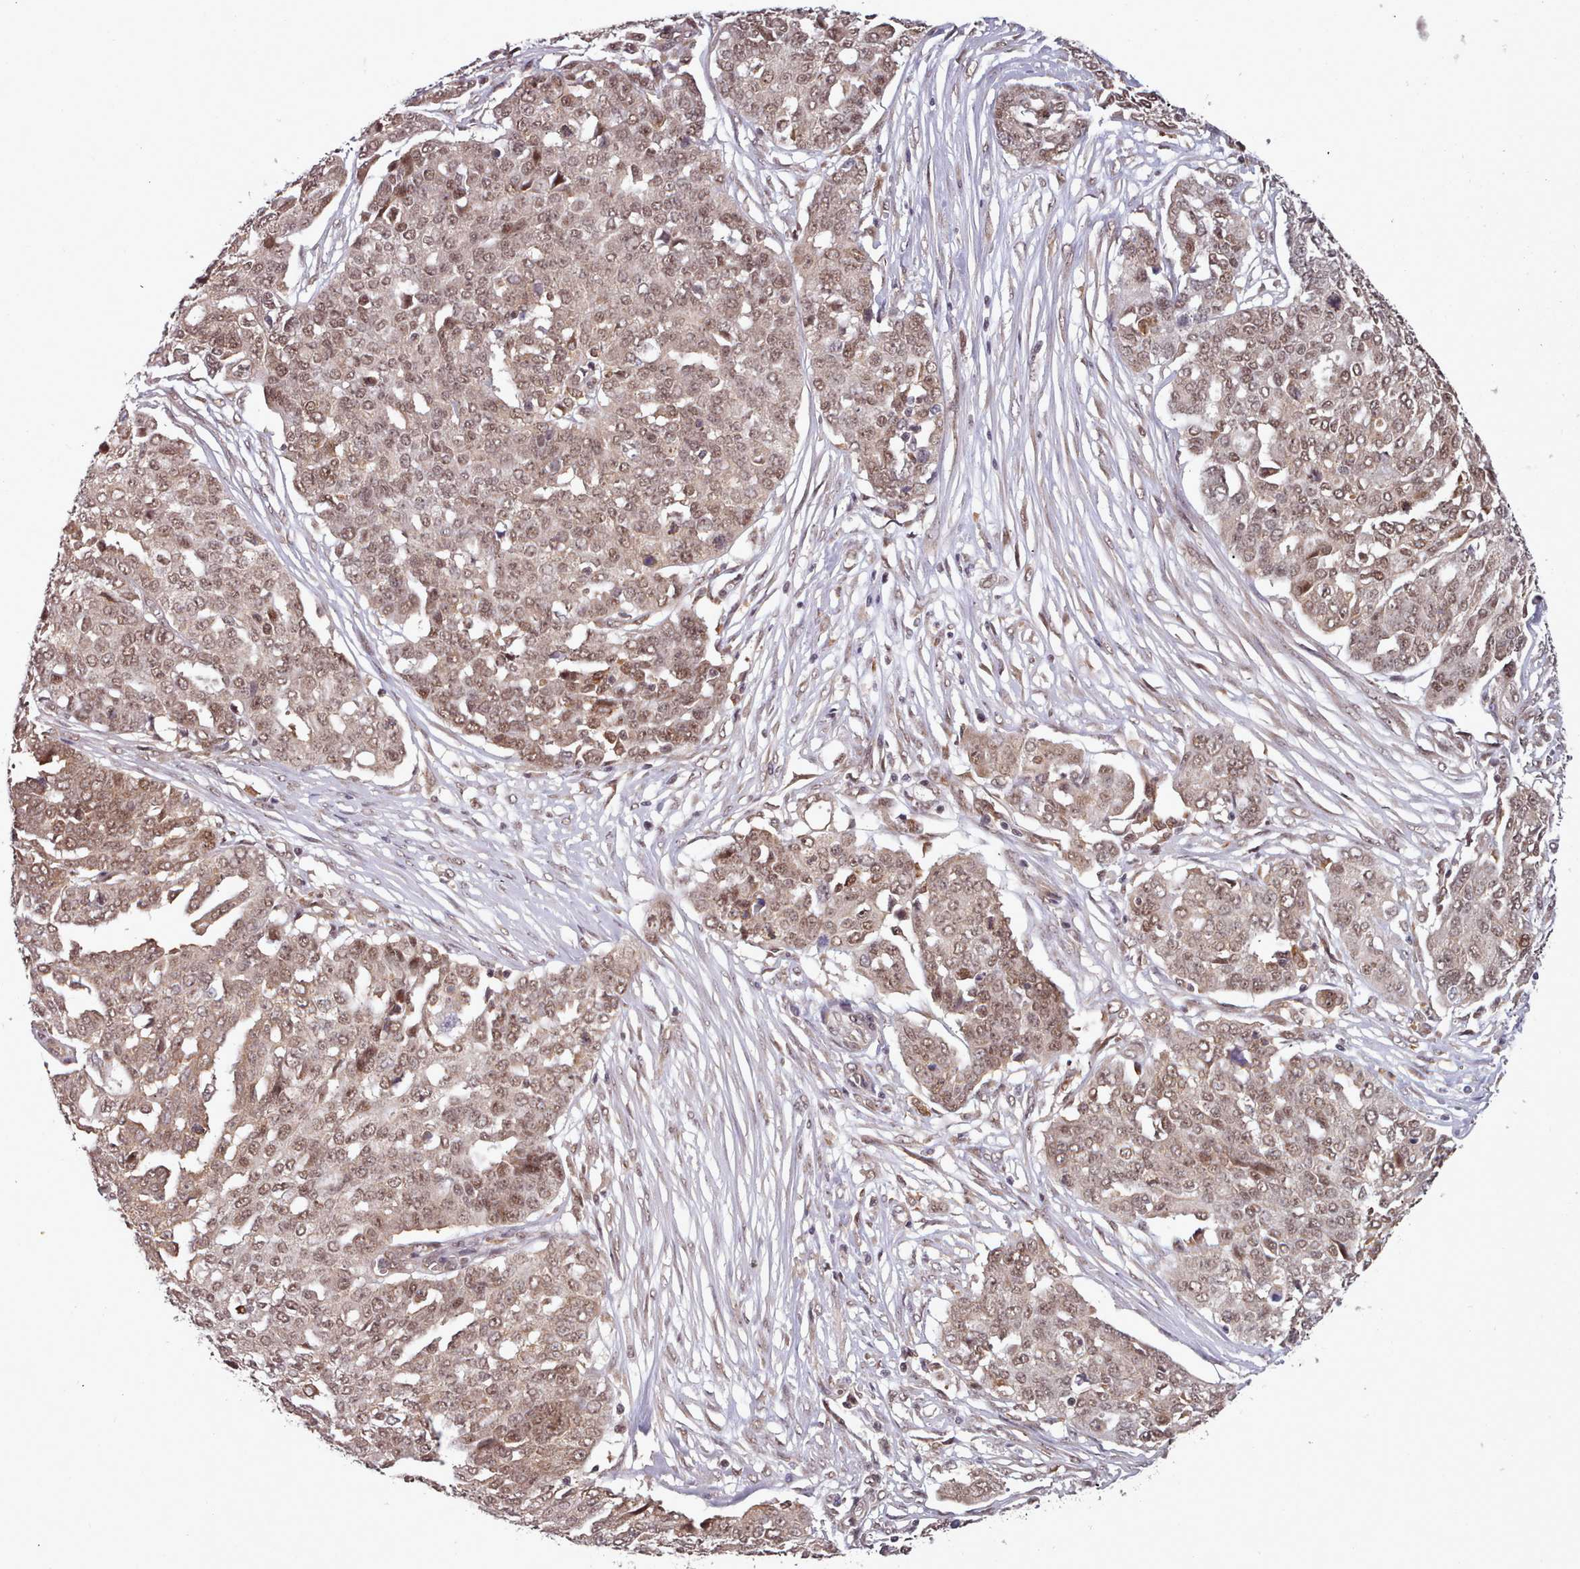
{"staining": {"intensity": "moderate", "quantity": ">75%", "location": "cytoplasmic/membranous,nuclear"}, "tissue": "ovarian cancer", "cell_type": "Tumor cells", "image_type": "cancer", "snomed": [{"axis": "morphology", "description": "Cystadenocarcinoma, serous, NOS"}, {"axis": "topography", "description": "Soft tissue"}, {"axis": "topography", "description": "Ovary"}], "caption": "IHC histopathology image of ovarian cancer (serous cystadenocarcinoma) stained for a protein (brown), which demonstrates medium levels of moderate cytoplasmic/membranous and nuclear staining in about >75% of tumor cells.", "gene": "DHX8", "patient": {"sex": "female", "age": 57}}